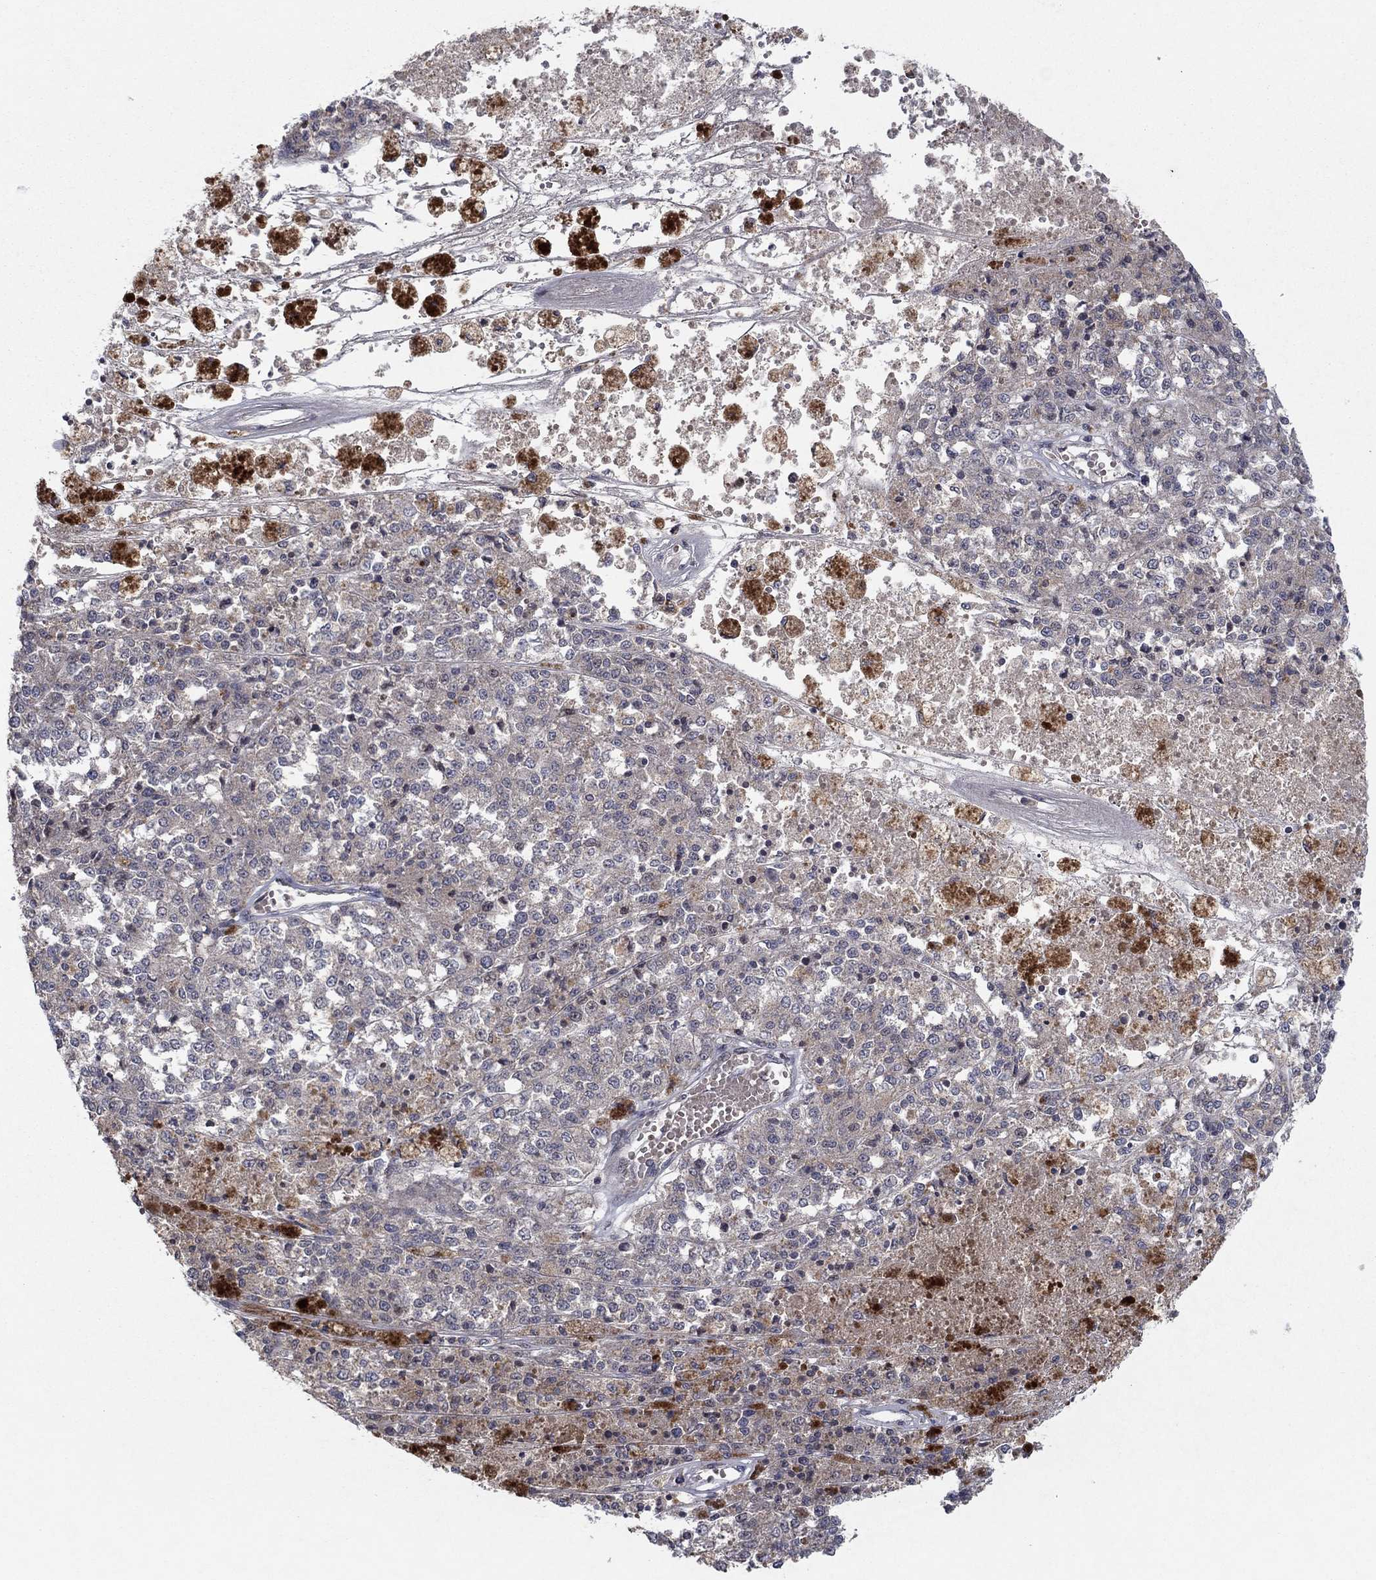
{"staining": {"intensity": "weak", "quantity": "25%-75%", "location": "cytoplasmic/membranous"}, "tissue": "melanoma", "cell_type": "Tumor cells", "image_type": "cancer", "snomed": [{"axis": "morphology", "description": "Malignant melanoma, Metastatic site"}, {"axis": "topography", "description": "Lymph node"}], "caption": "Immunohistochemistry (IHC) of human malignant melanoma (metastatic site) exhibits low levels of weak cytoplasmic/membranous expression in about 25%-75% of tumor cells.", "gene": "IL4", "patient": {"sex": "female", "age": 64}}